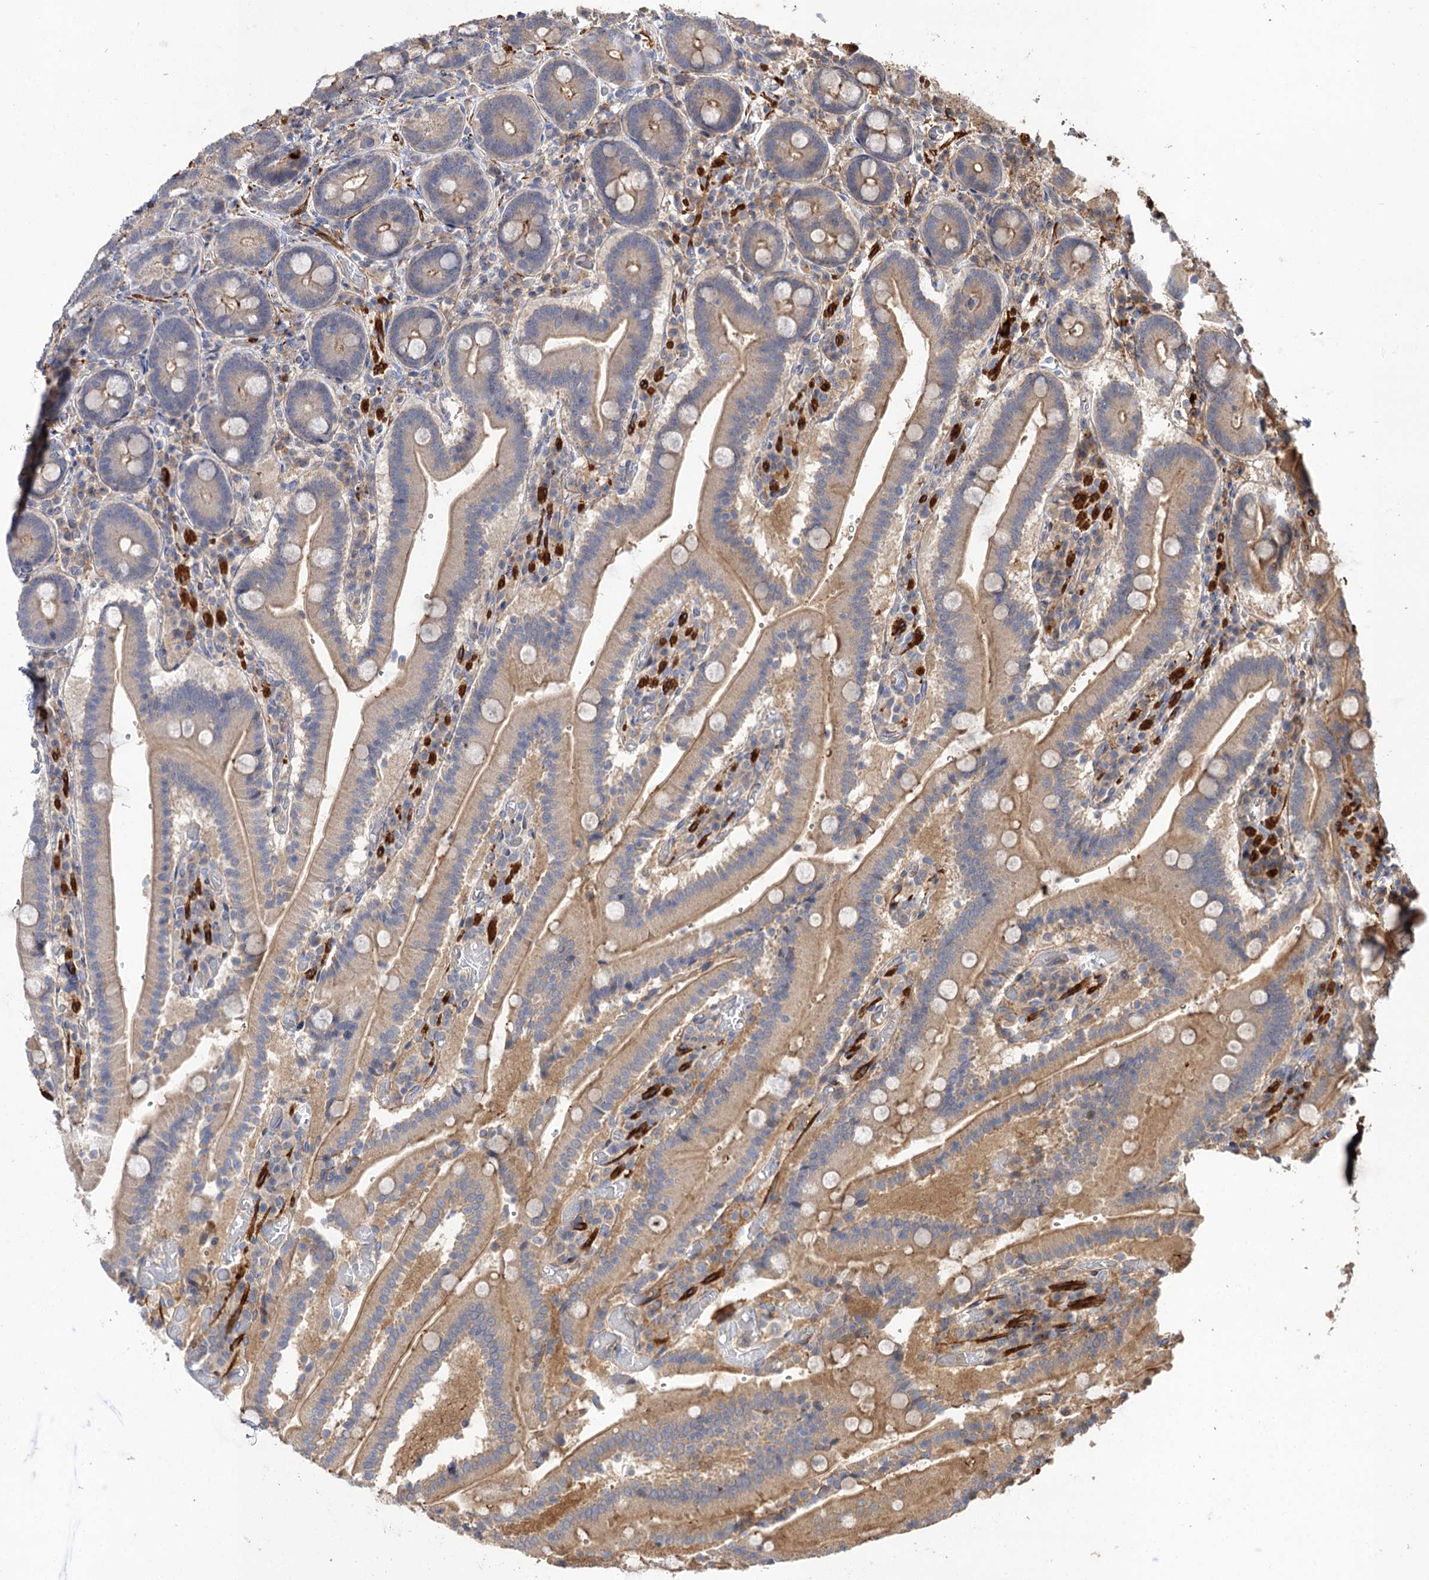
{"staining": {"intensity": "moderate", "quantity": ">75%", "location": "cytoplasmic/membranous"}, "tissue": "duodenum", "cell_type": "Glandular cells", "image_type": "normal", "snomed": [{"axis": "morphology", "description": "Normal tissue, NOS"}, {"axis": "topography", "description": "Duodenum"}], "caption": "A micrograph showing moderate cytoplasmic/membranous expression in approximately >75% of glandular cells in benign duodenum, as visualized by brown immunohistochemical staining.", "gene": "FBXW8", "patient": {"sex": "female", "age": 62}}